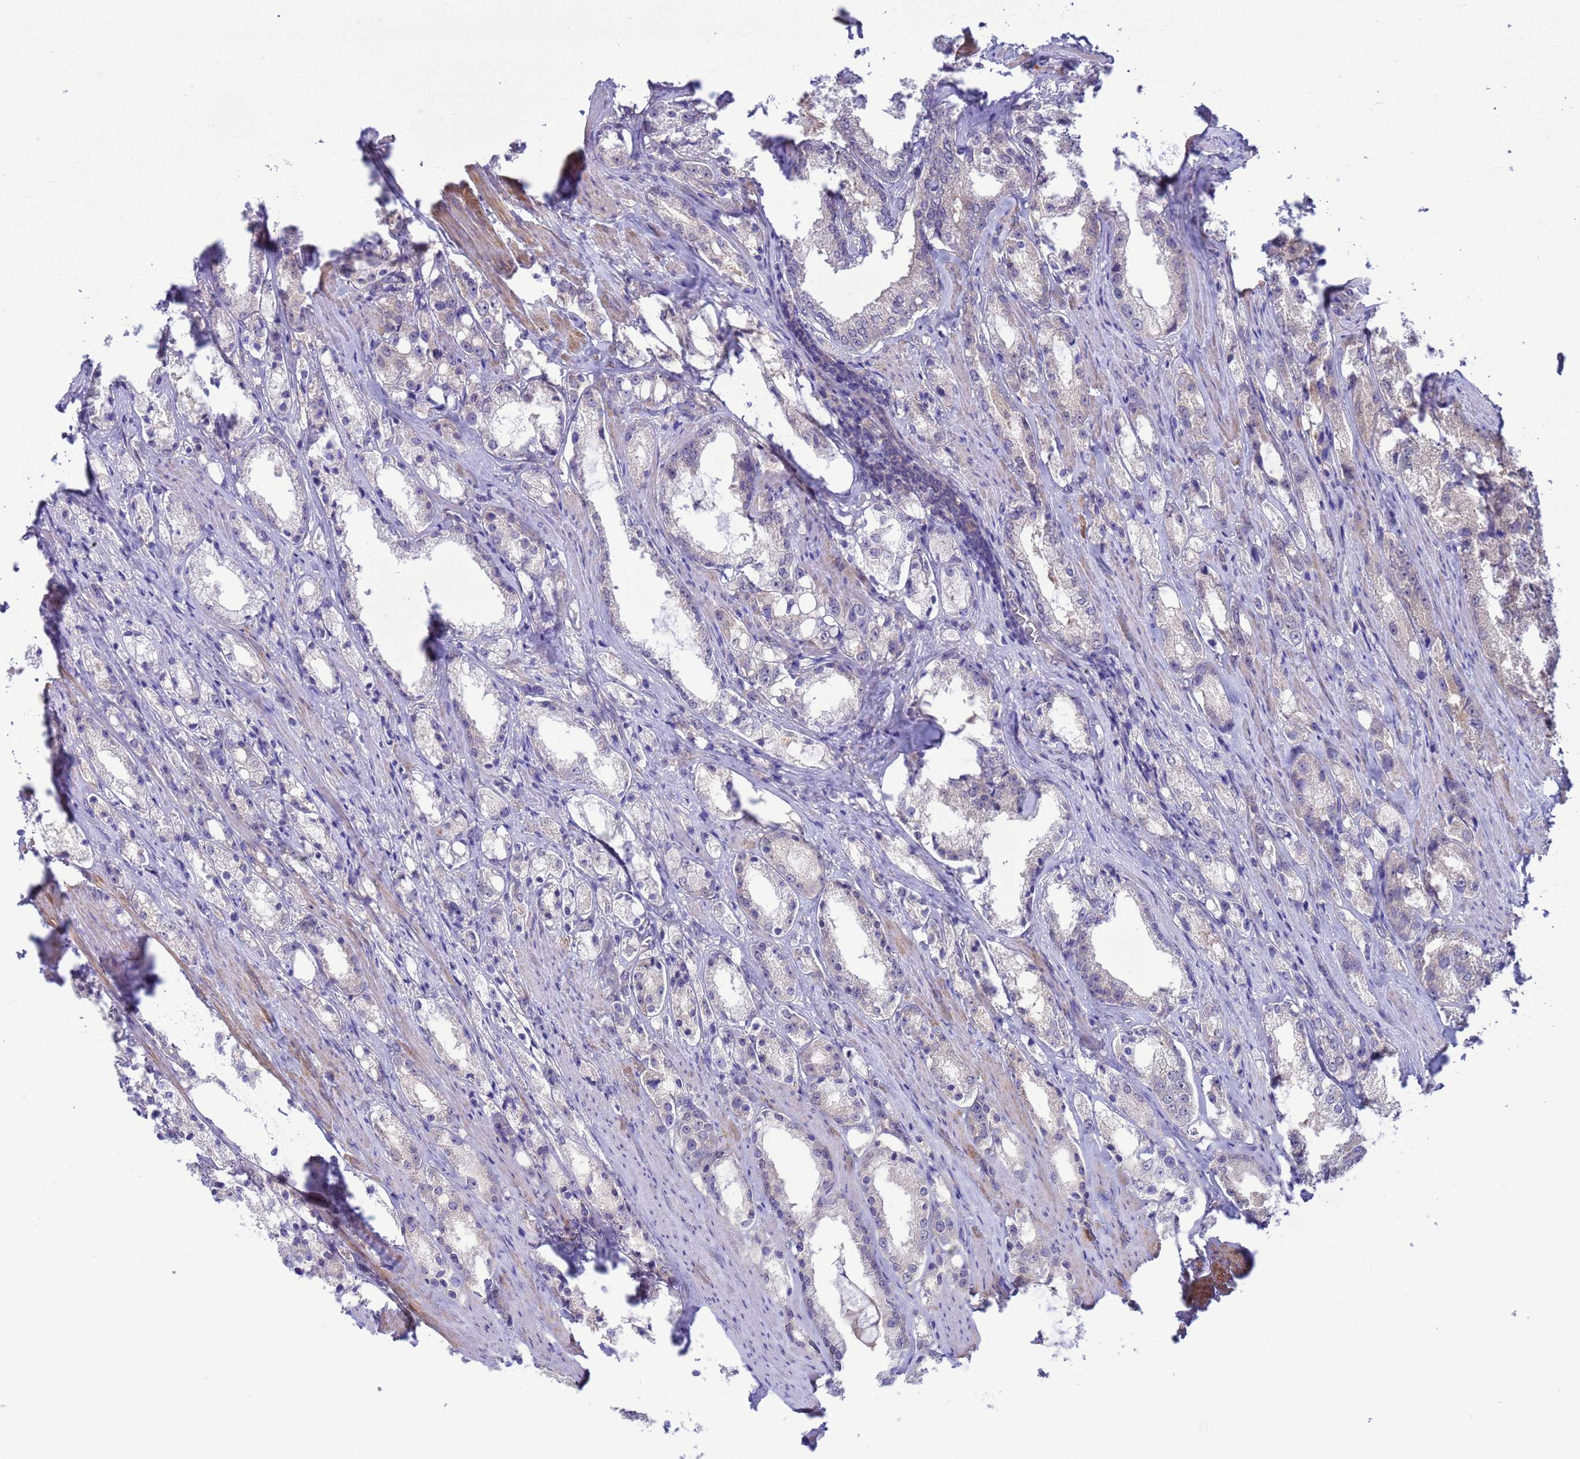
{"staining": {"intensity": "negative", "quantity": "none", "location": "none"}, "tissue": "prostate cancer", "cell_type": "Tumor cells", "image_type": "cancer", "snomed": [{"axis": "morphology", "description": "Adenocarcinoma, High grade"}, {"axis": "topography", "description": "Prostate"}], "caption": "This is a image of immunohistochemistry staining of prostate cancer, which shows no positivity in tumor cells.", "gene": "ZNF461", "patient": {"sex": "male", "age": 66}}